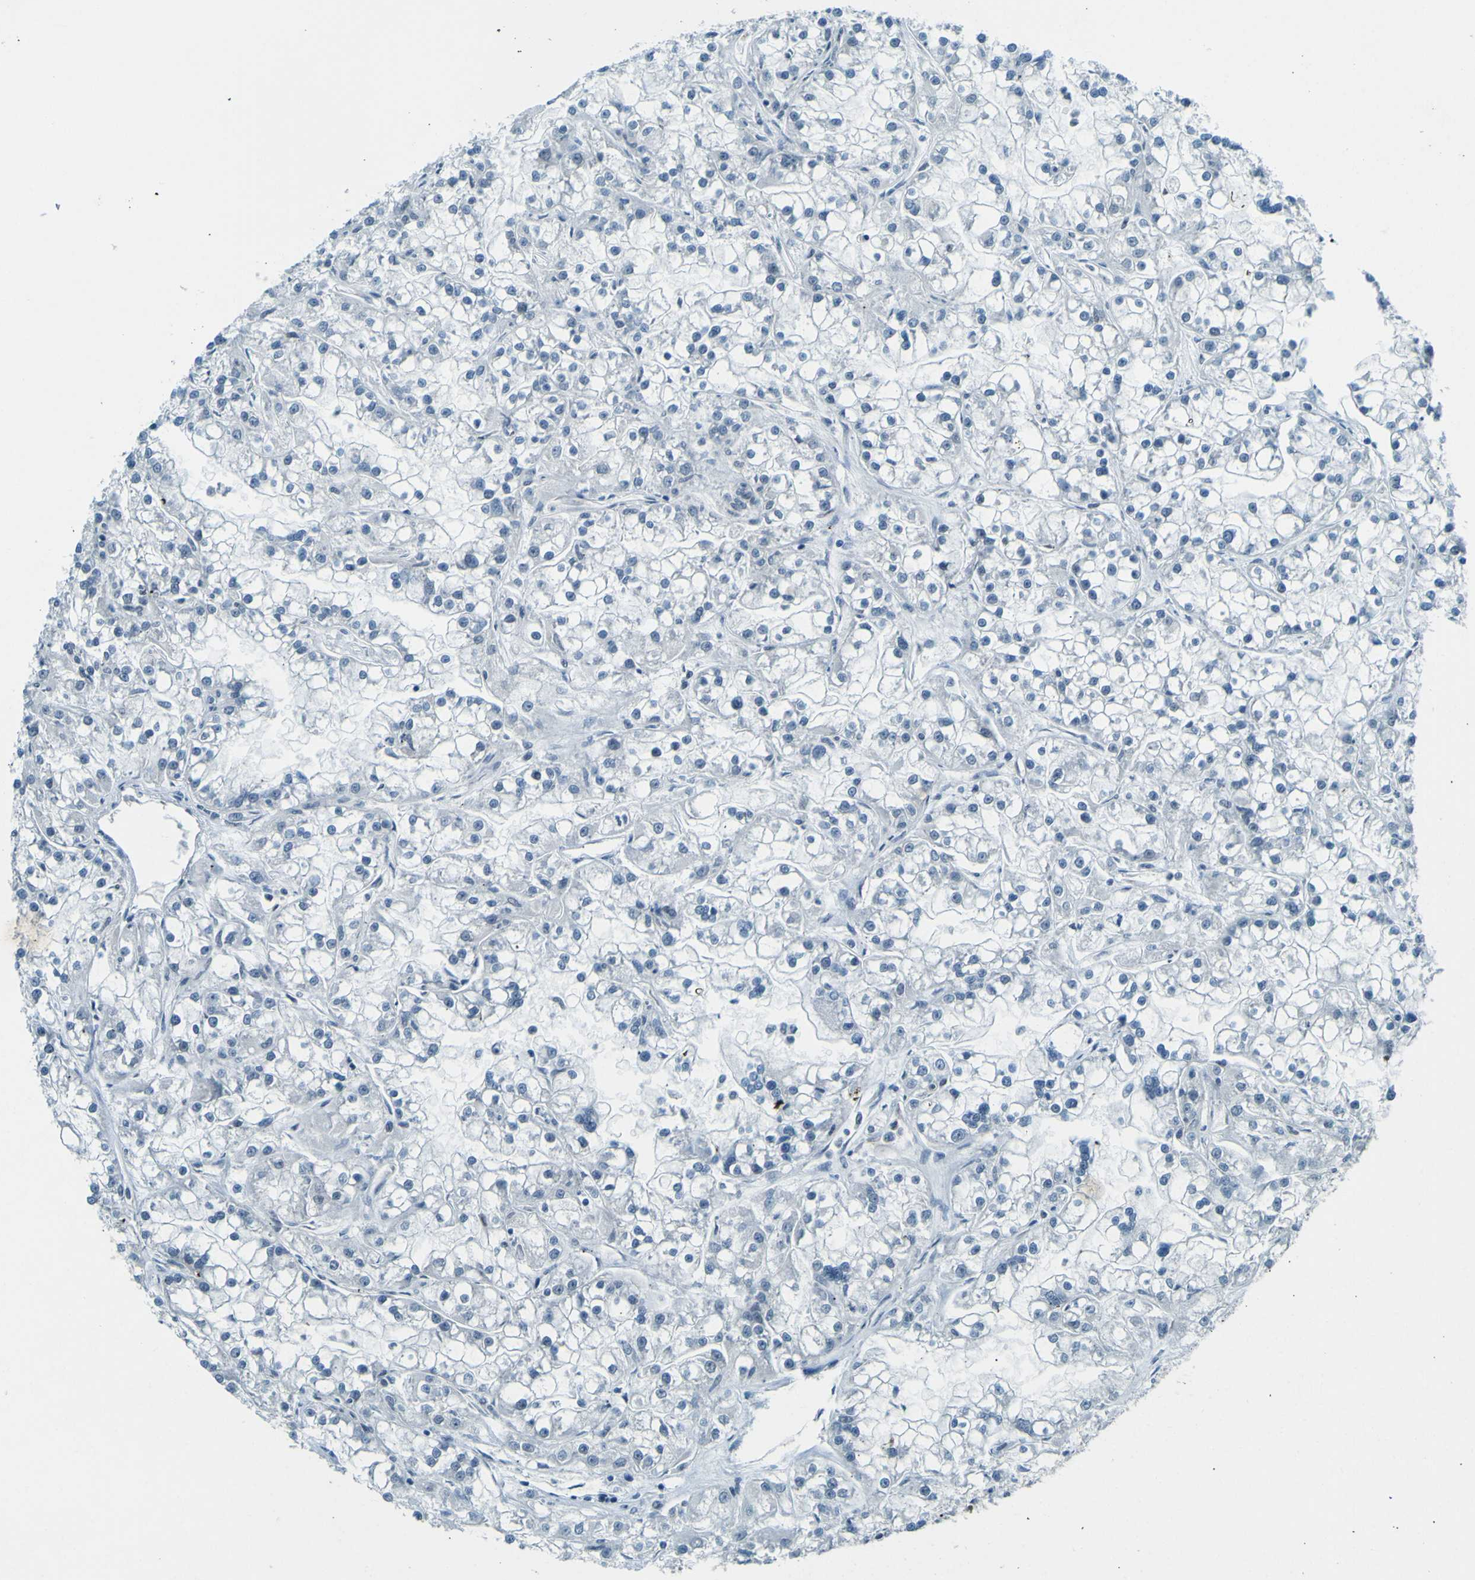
{"staining": {"intensity": "negative", "quantity": "none", "location": "none"}, "tissue": "renal cancer", "cell_type": "Tumor cells", "image_type": "cancer", "snomed": [{"axis": "morphology", "description": "Adenocarcinoma, NOS"}, {"axis": "topography", "description": "Kidney"}], "caption": "Renal cancer (adenocarcinoma) stained for a protein using IHC shows no positivity tumor cells.", "gene": "CEBPG", "patient": {"sex": "female", "age": 52}}